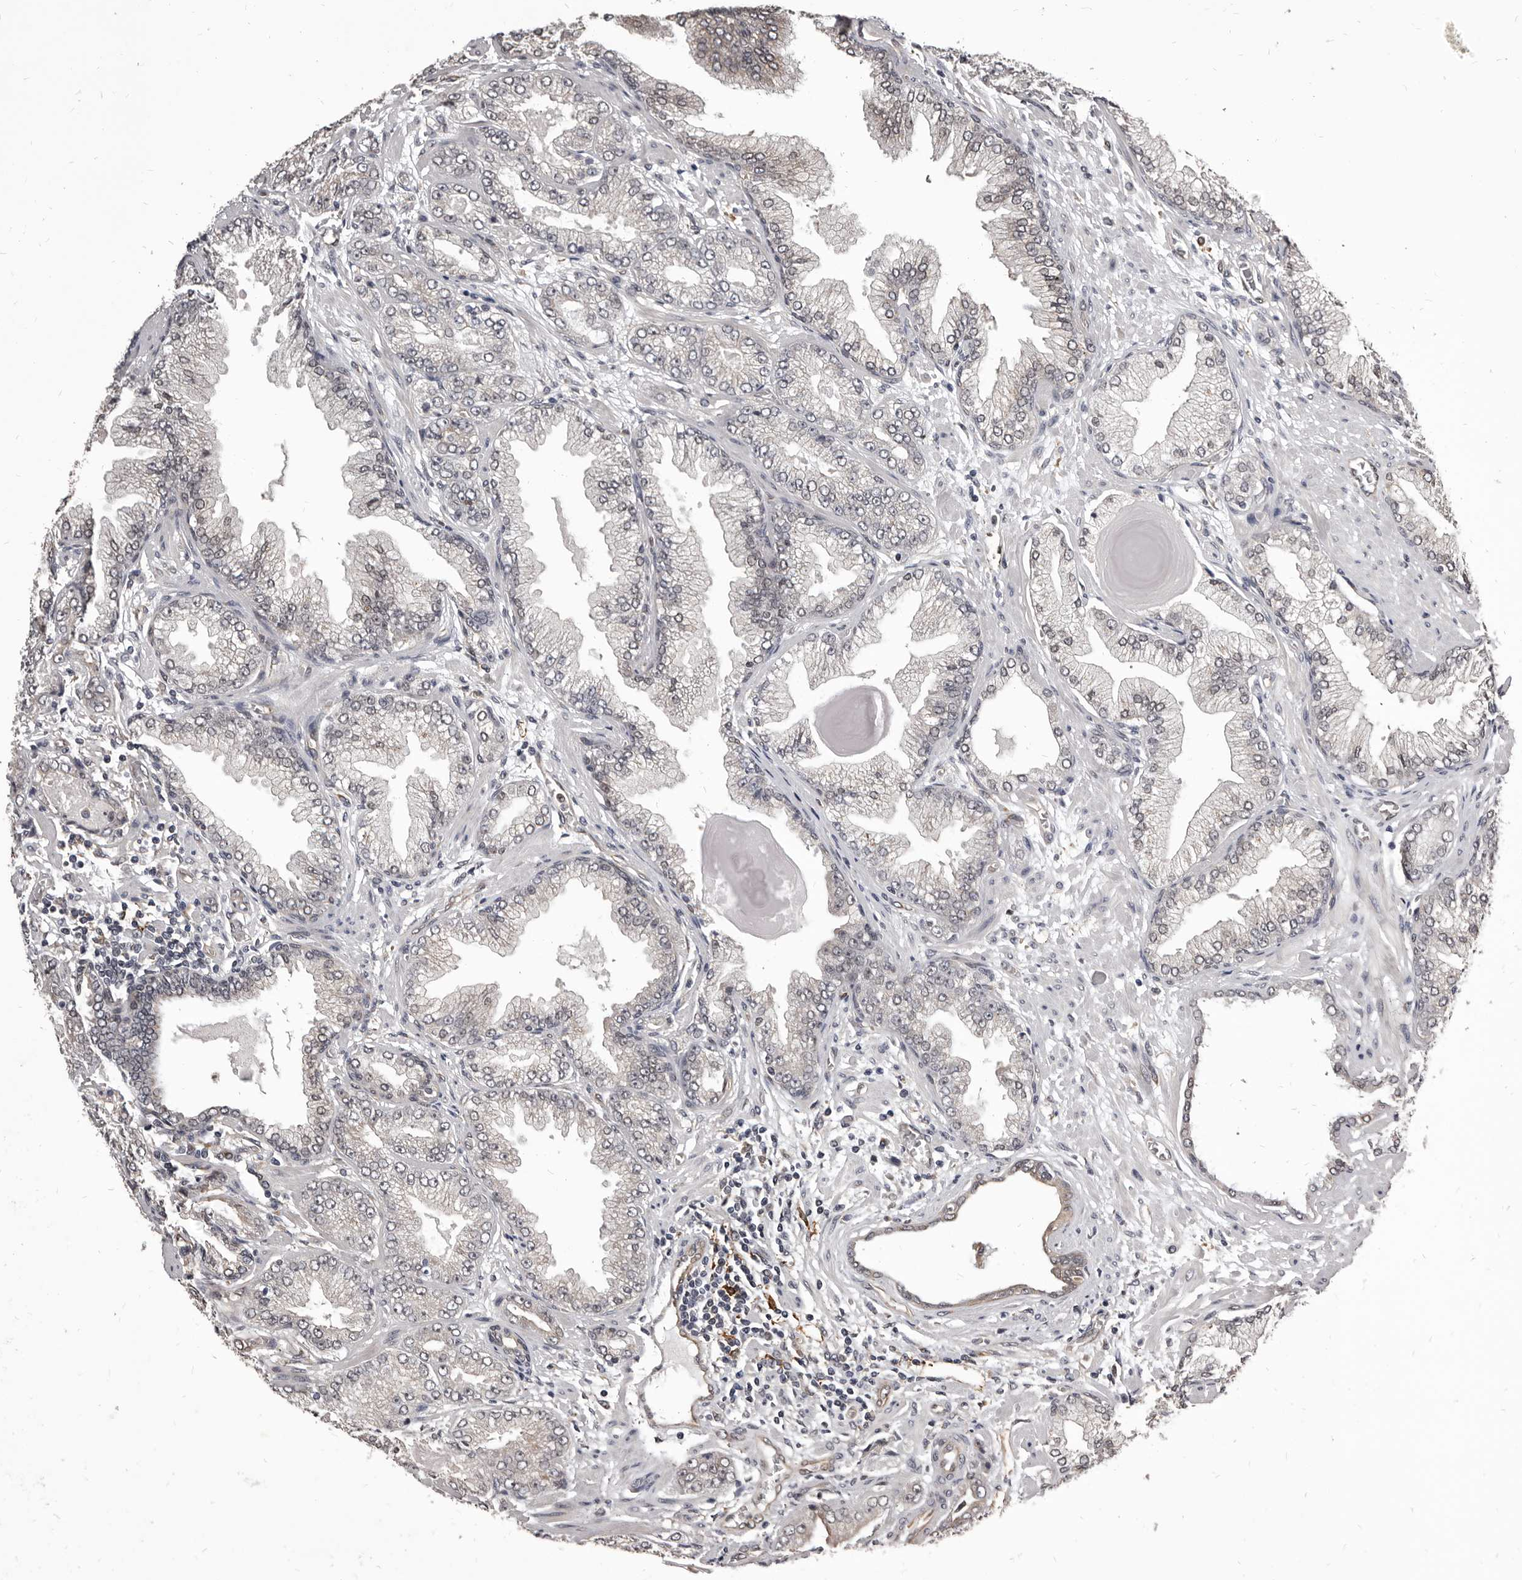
{"staining": {"intensity": "weak", "quantity": "<25%", "location": "cytoplasmic/membranous"}, "tissue": "prostate cancer", "cell_type": "Tumor cells", "image_type": "cancer", "snomed": [{"axis": "morphology", "description": "Adenocarcinoma, High grade"}, {"axis": "topography", "description": "Prostate"}], "caption": "DAB immunohistochemical staining of adenocarcinoma (high-grade) (prostate) demonstrates no significant staining in tumor cells.", "gene": "ADAMTS20", "patient": {"sex": "male", "age": 71}}